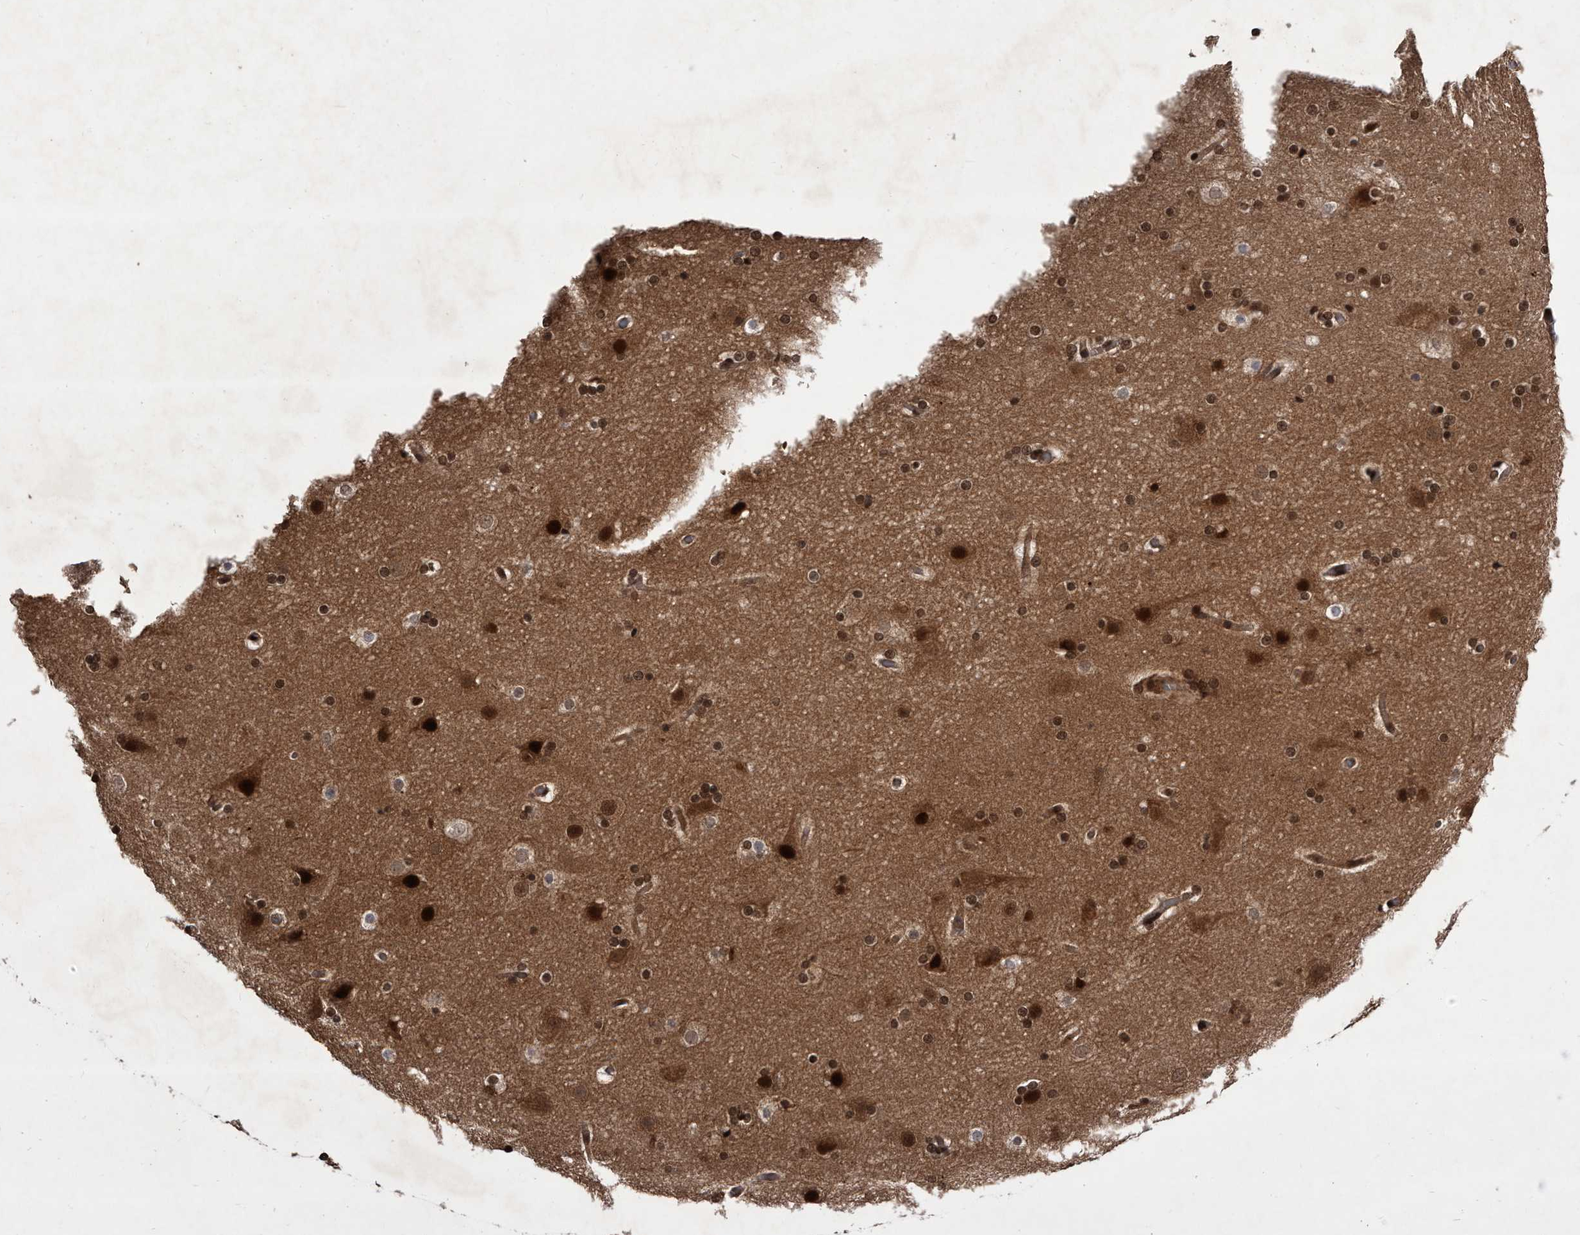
{"staining": {"intensity": "moderate", "quantity": ">75%", "location": "cytoplasmic/membranous,nuclear"}, "tissue": "cerebral cortex", "cell_type": "Endothelial cells", "image_type": "normal", "snomed": [{"axis": "morphology", "description": "Normal tissue, NOS"}, {"axis": "topography", "description": "Cerebral cortex"}], "caption": "The immunohistochemical stain shows moderate cytoplasmic/membranous,nuclear expression in endothelial cells of unremarkable cerebral cortex. (DAB IHC with brightfield microscopy, high magnification).", "gene": "RAD23B", "patient": {"sex": "male", "age": 57}}